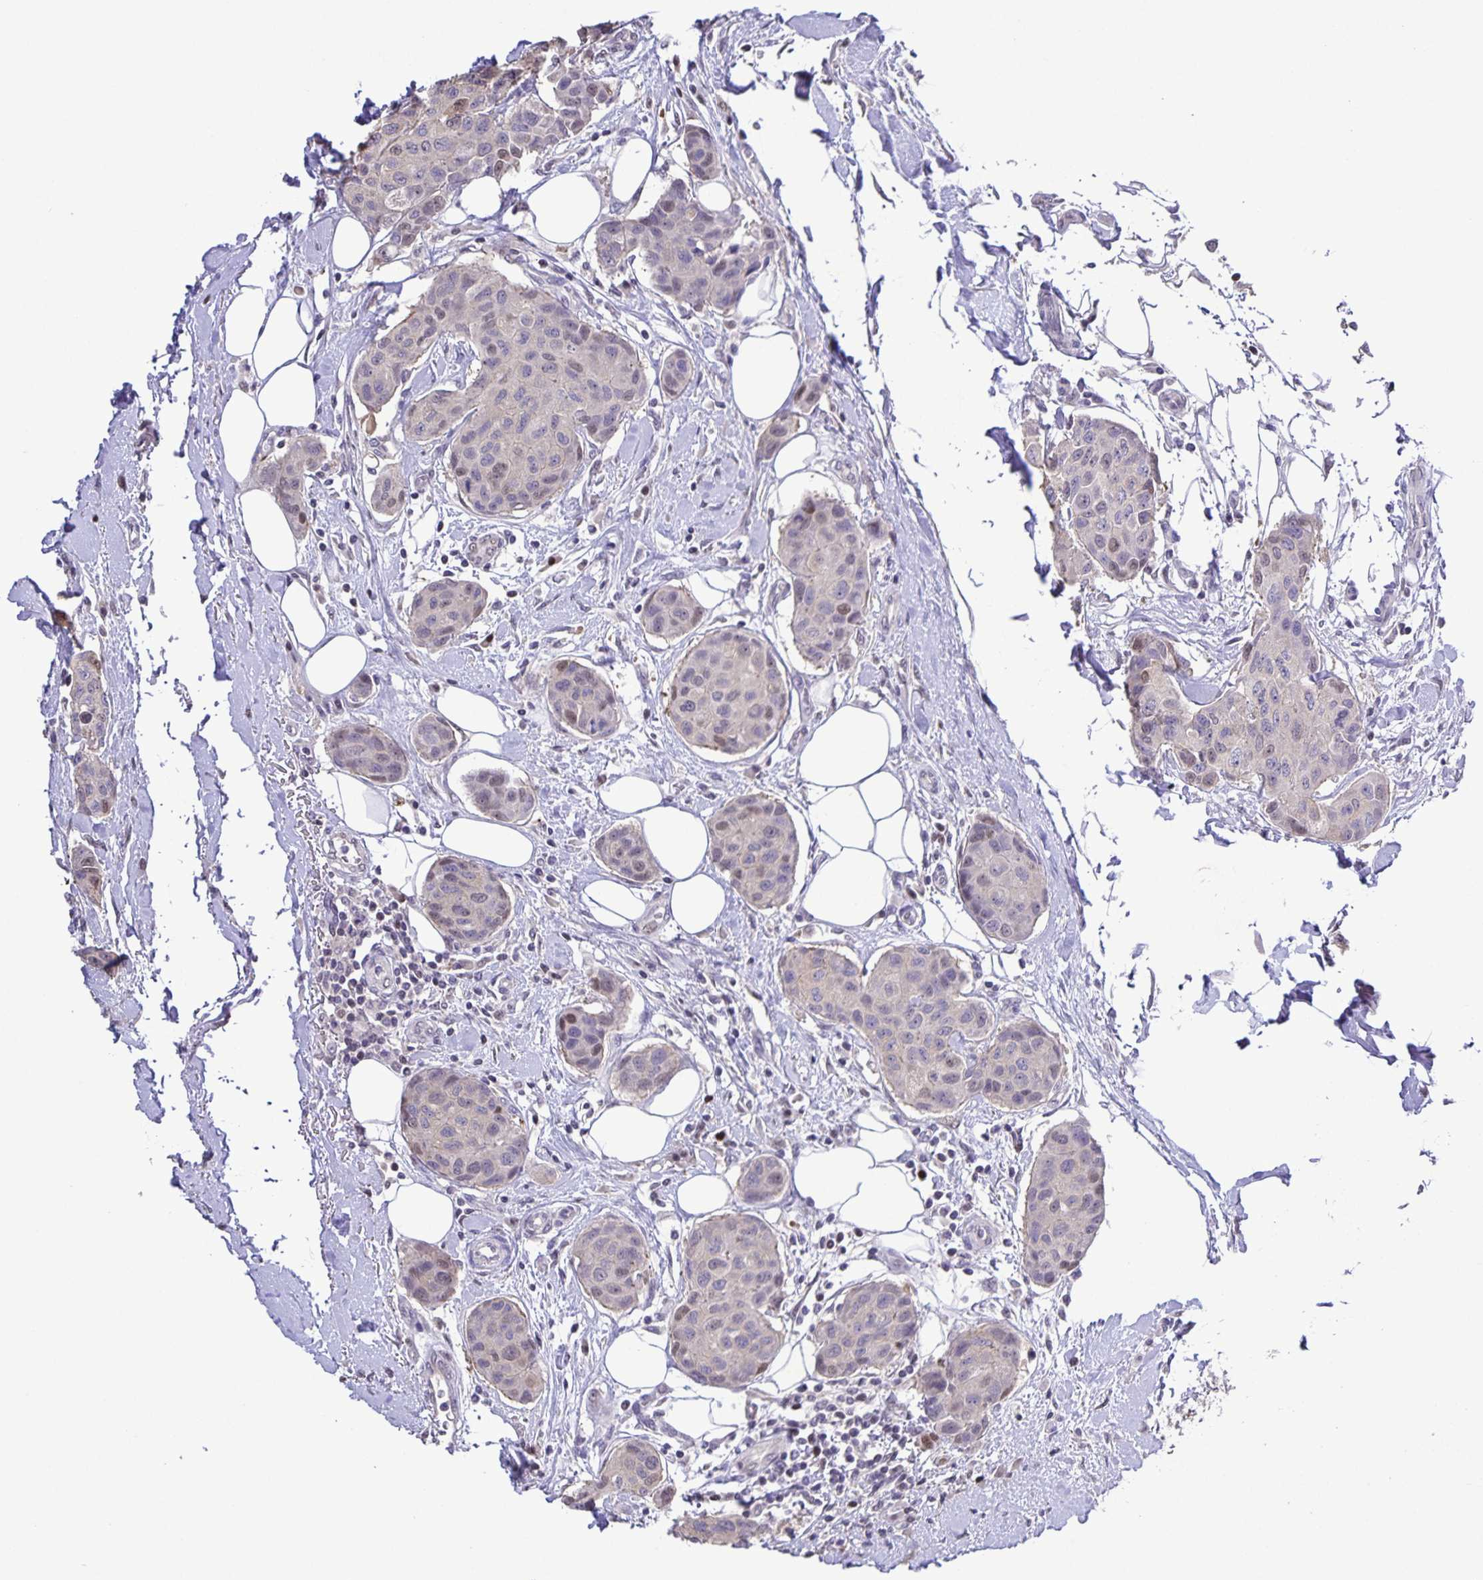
{"staining": {"intensity": "weak", "quantity": "<25%", "location": "nuclear"}, "tissue": "breast cancer", "cell_type": "Tumor cells", "image_type": "cancer", "snomed": [{"axis": "morphology", "description": "Duct carcinoma"}, {"axis": "topography", "description": "Breast"}, {"axis": "topography", "description": "Lymph node"}], "caption": "IHC micrograph of neoplastic tissue: human breast cancer (infiltrating ductal carcinoma) stained with DAB (3,3'-diaminobenzidine) demonstrates no significant protein expression in tumor cells.", "gene": "ONECUT2", "patient": {"sex": "female", "age": 80}}